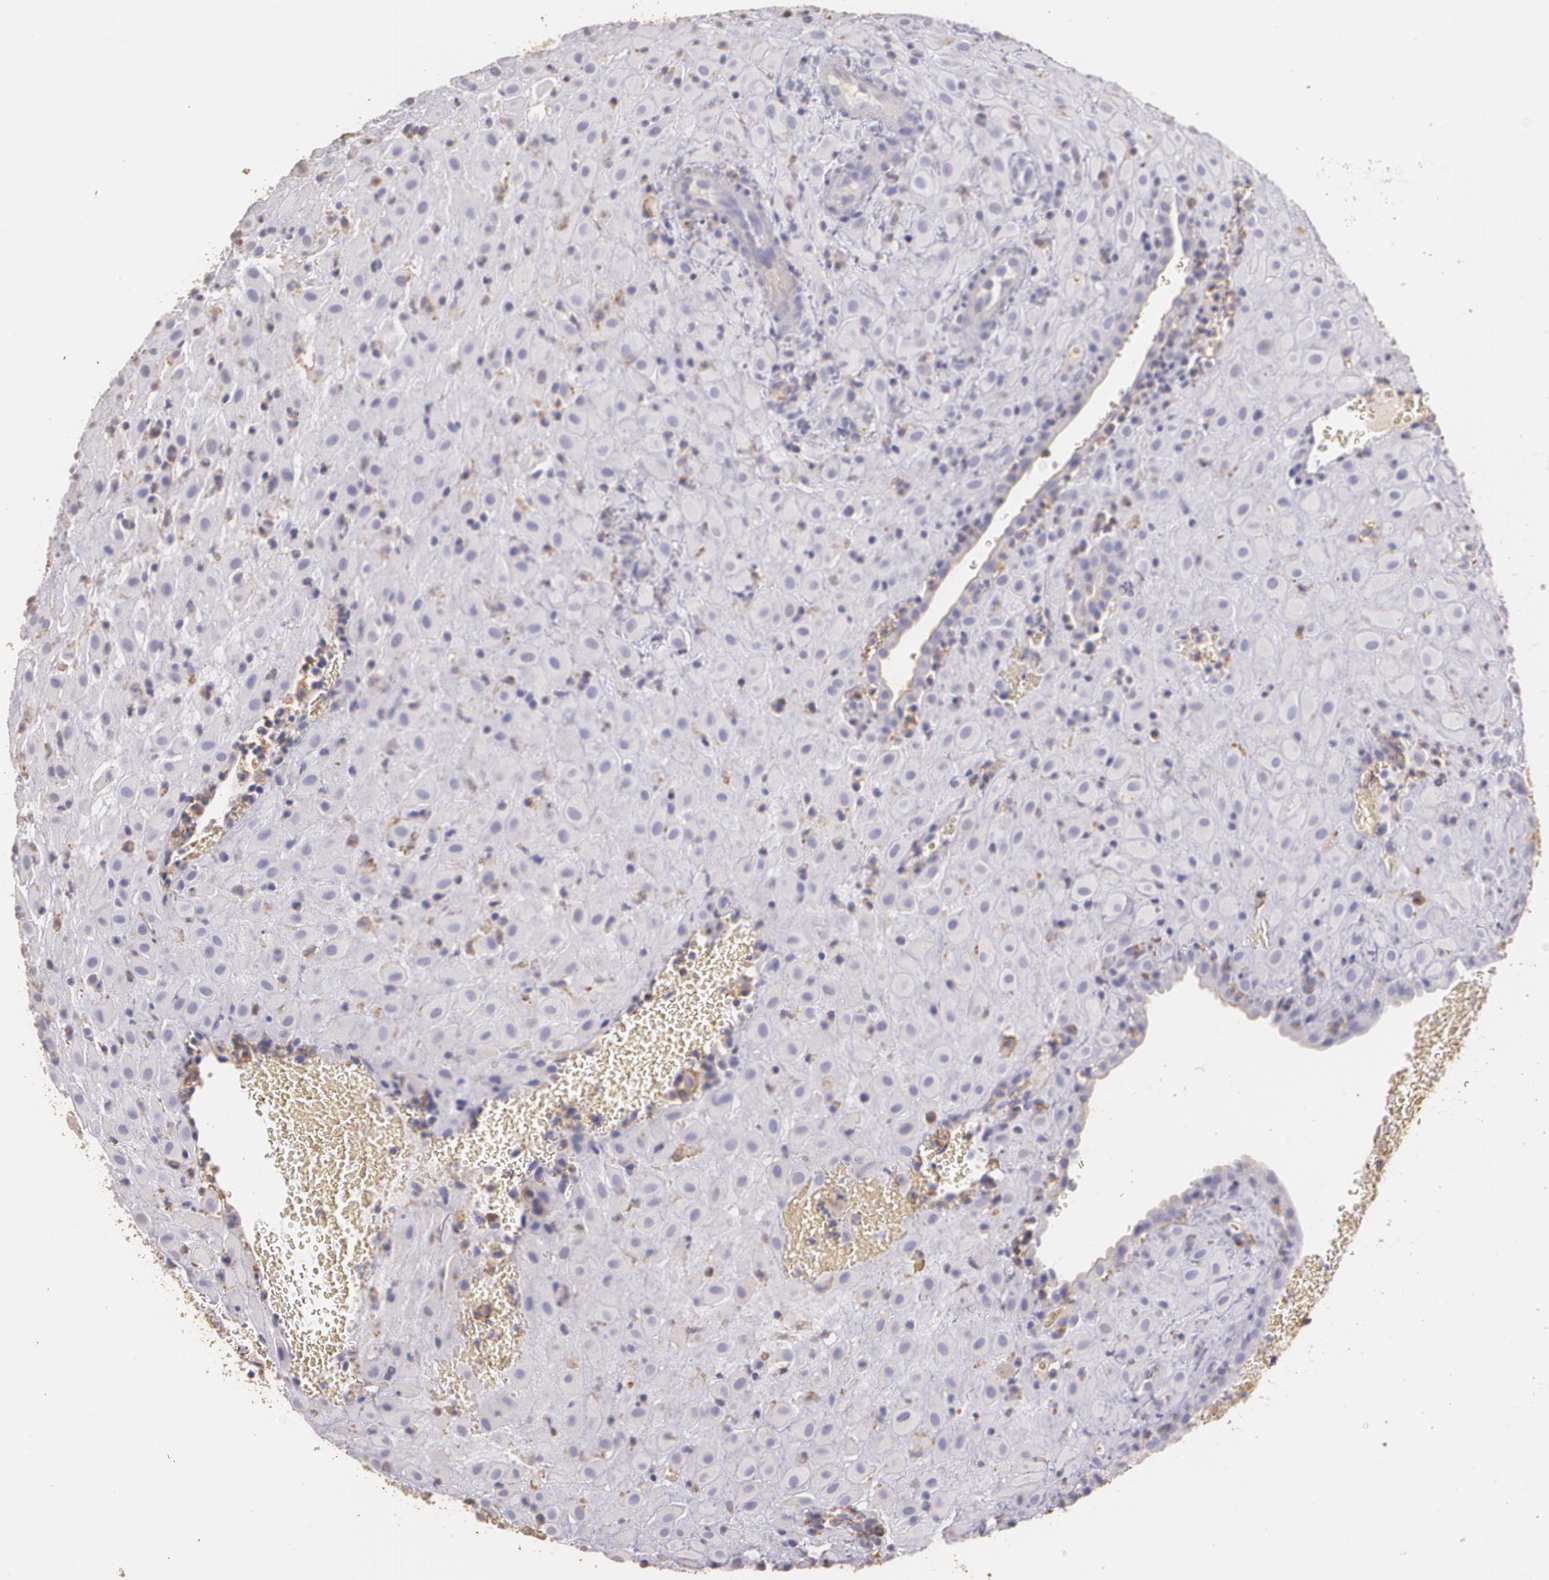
{"staining": {"intensity": "negative", "quantity": "none", "location": "none"}, "tissue": "placenta", "cell_type": "Decidual cells", "image_type": "normal", "snomed": [{"axis": "morphology", "description": "Normal tissue, NOS"}, {"axis": "topography", "description": "Placenta"}], "caption": "The image exhibits no significant expression in decidual cells of placenta. (Brightfield microscopy of DAB (3,3'-diaminobenzidine) immunohistochemistry at high magnification).", "gene": "TGFBR1", "patient": {"sex": "female", "age": 19}}